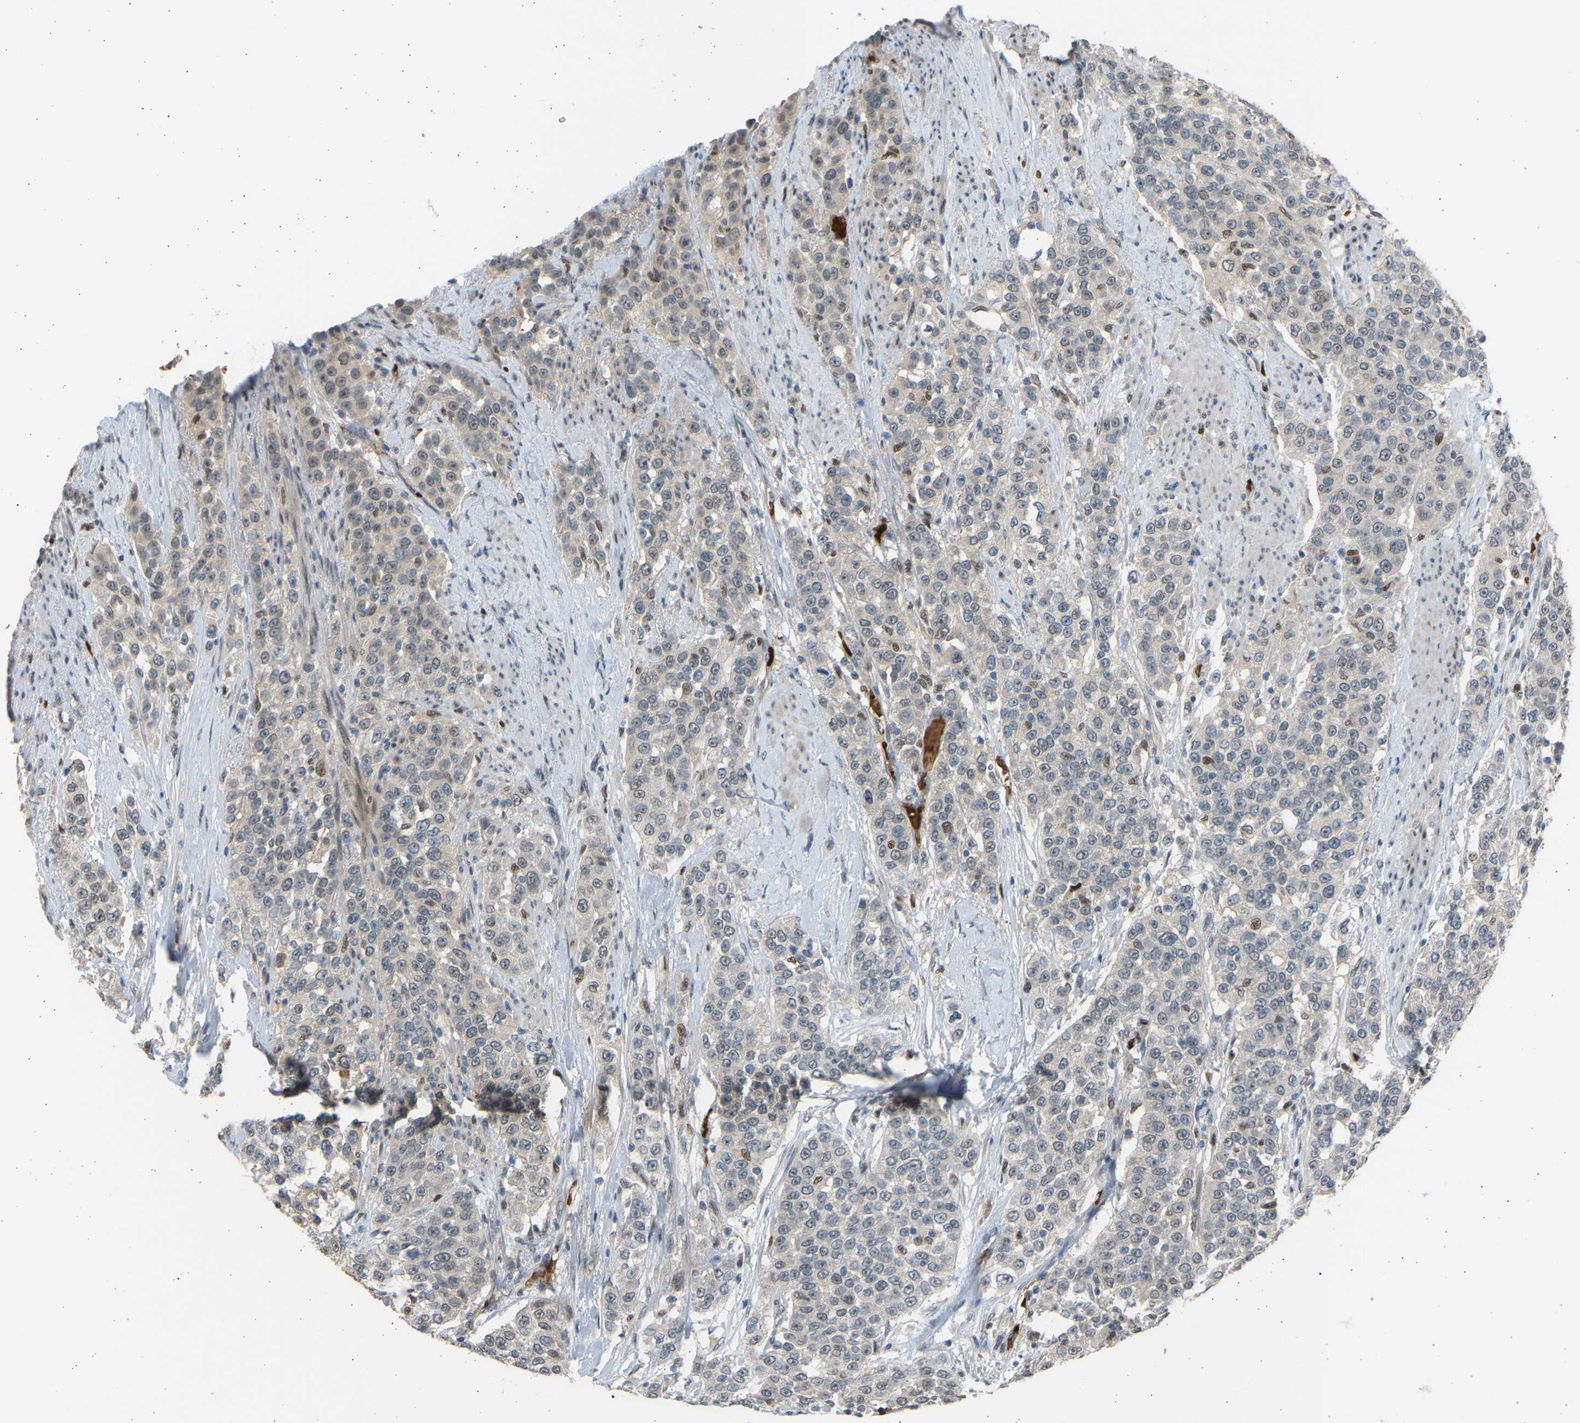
{"staining": {"intensity": "weak", "quantity": "25%-75%", "location": "nuclear"}, "tissue": "urothelial cancer", "cell_type": "Tumor cells", "image_type": "cancer", "snomed": [{"axis": "morphology", "description": "Urothelial carcinoma, High grade"}, {"axis": "topography", "description": "Urinary bladder"}], "caption": "Protein positivity by immunohistochemistry (IHC) demonstrates weak nuclear positivity in about 25%-75% of tumor cells in urothelial cancer.", "gene": "BIRC2", "patient": {"sex": "female", "age": 80}}